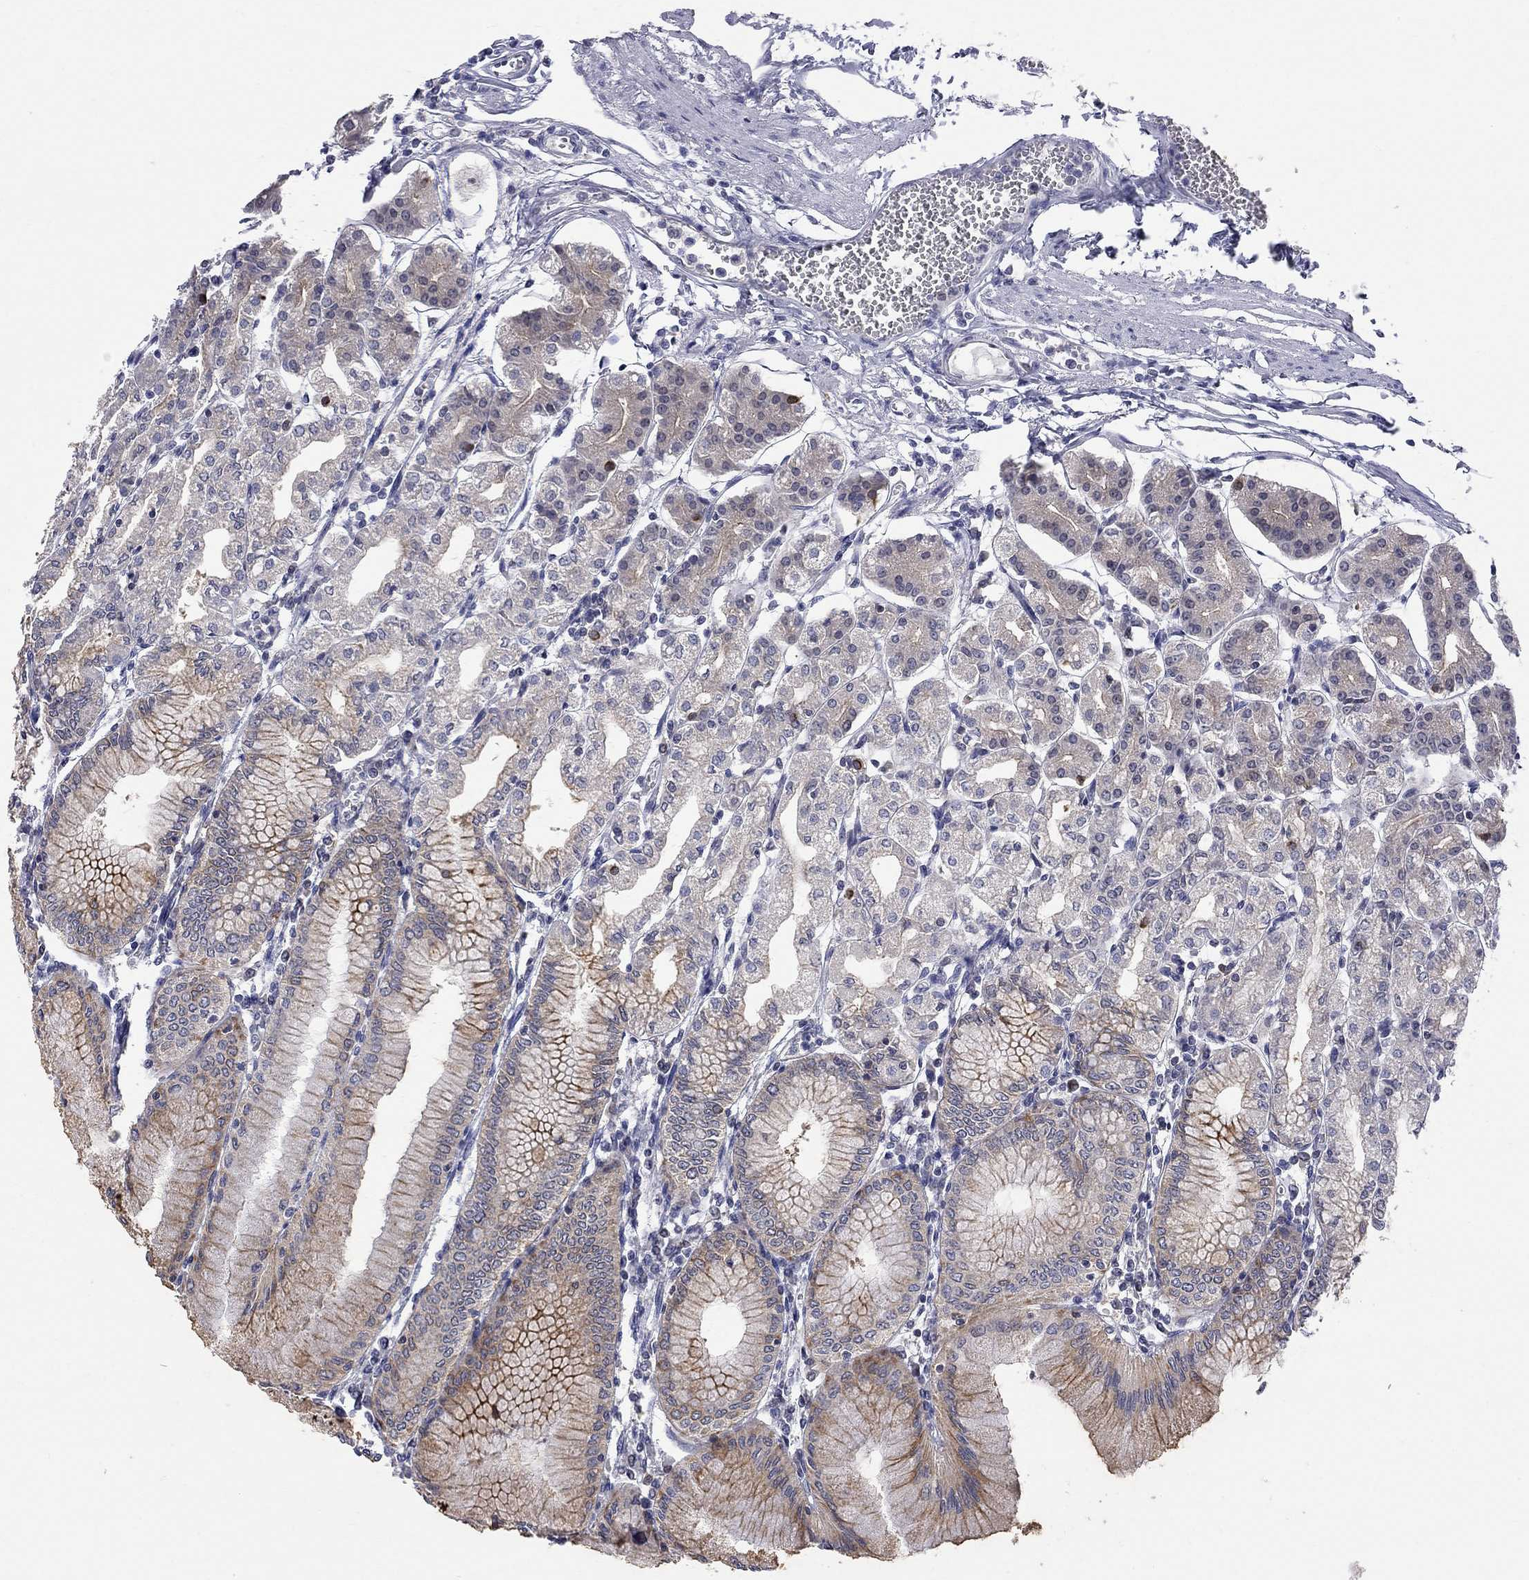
{"staining": {"intensity": "moderate", "quantity": "25%-75%", "location": "cytoplasmic/membranous"}, "tissue": "stomach", "cell_type": "Glandular cells", "image_type": "normal", "snomed": [{"axis": "morphology", "description": "Normal tissue, NOS"}, {"axis": "topography", "description": "Skeletal muscle"}, {"axis": "topography", "description": "Stomach"}], "caption": "A histopathology image of human stomach stained for a protein reveals moderate cytoplasmic/membranous brown staining in glandular cells. The staining is performed using DAB brown chromogen to label protein expression. The nuclei are counter-stained blue using hematoxylin.", "gene": "ENSG00000255639", "patient": {"sex": "female", "age": 57}}